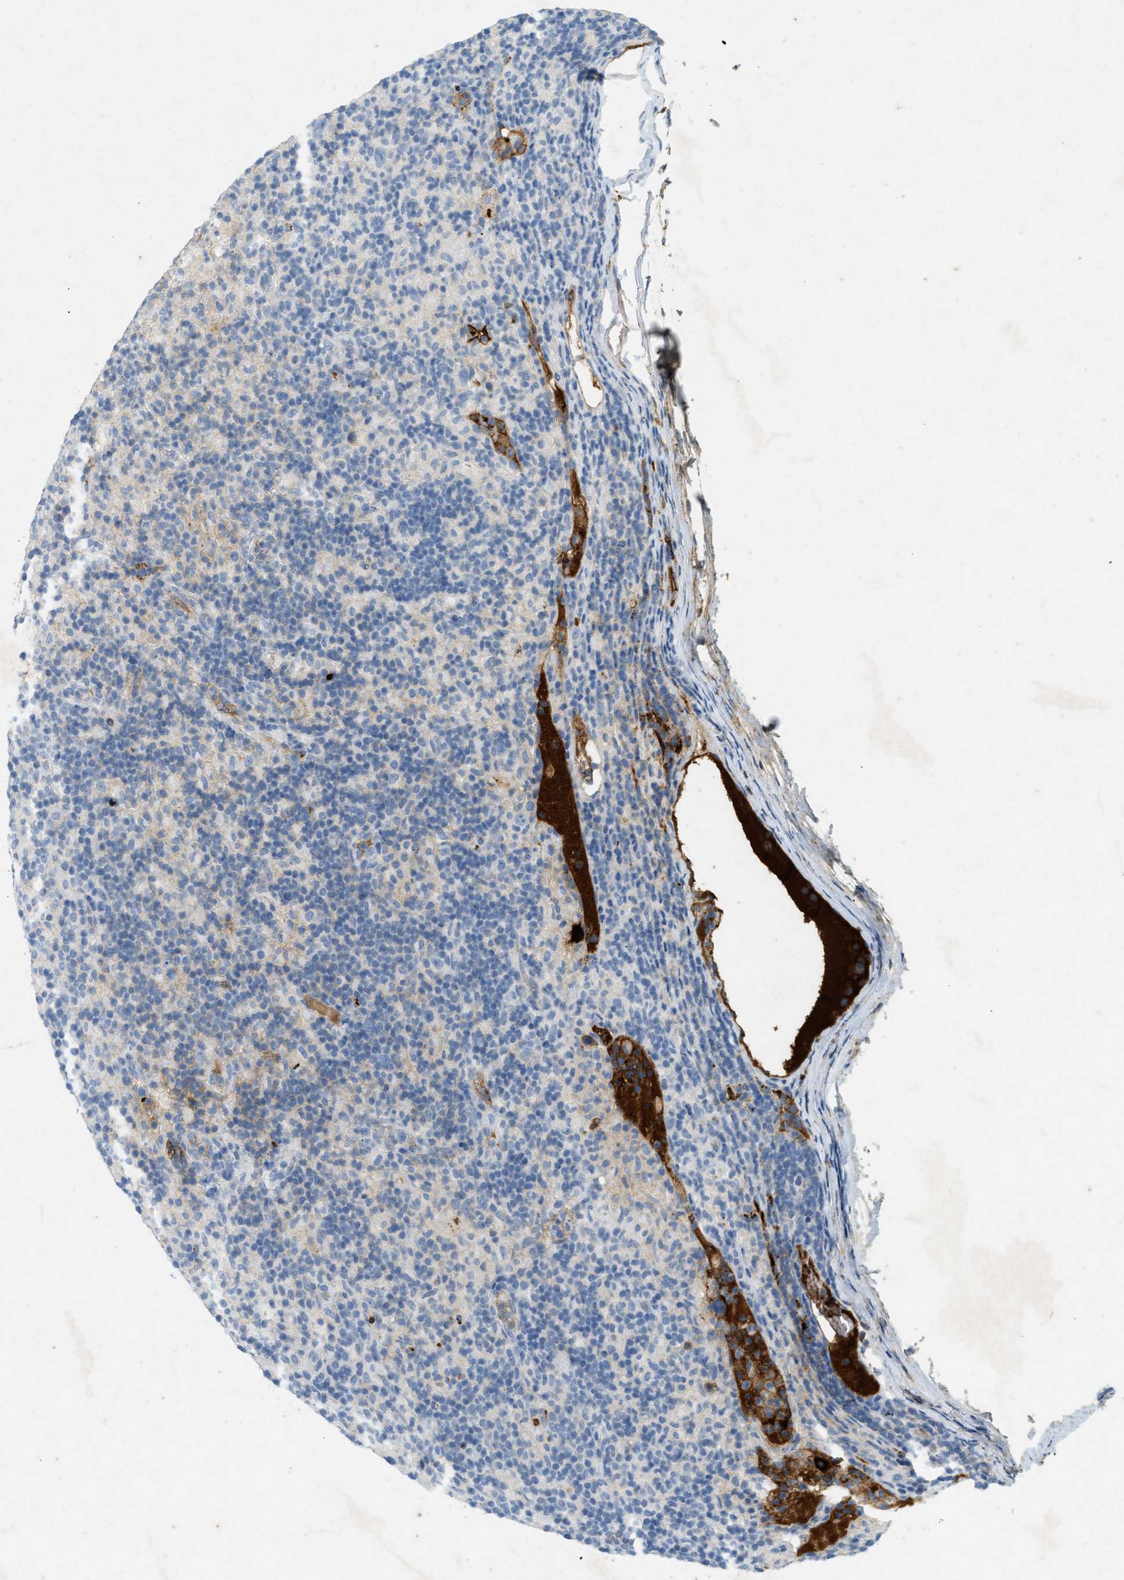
{"staining": {"intensity": "negative", "quantity": "none", "location": "none"}, "tissue": "lymphoma", "cell_type": "Tumor cells", "image_type": "cancer", "snomed": [{"axis": "morphology", "description": "Hodgkin's disease, NOS"}, {"axis": "topography", "description": "Lymph node"}], "caption": "Immunohistochemistry of human Hodgkin's disease exhibits no positivity in tumor cells.", "gene": "F2", "patient": {"sex": "male", "age": 70}}